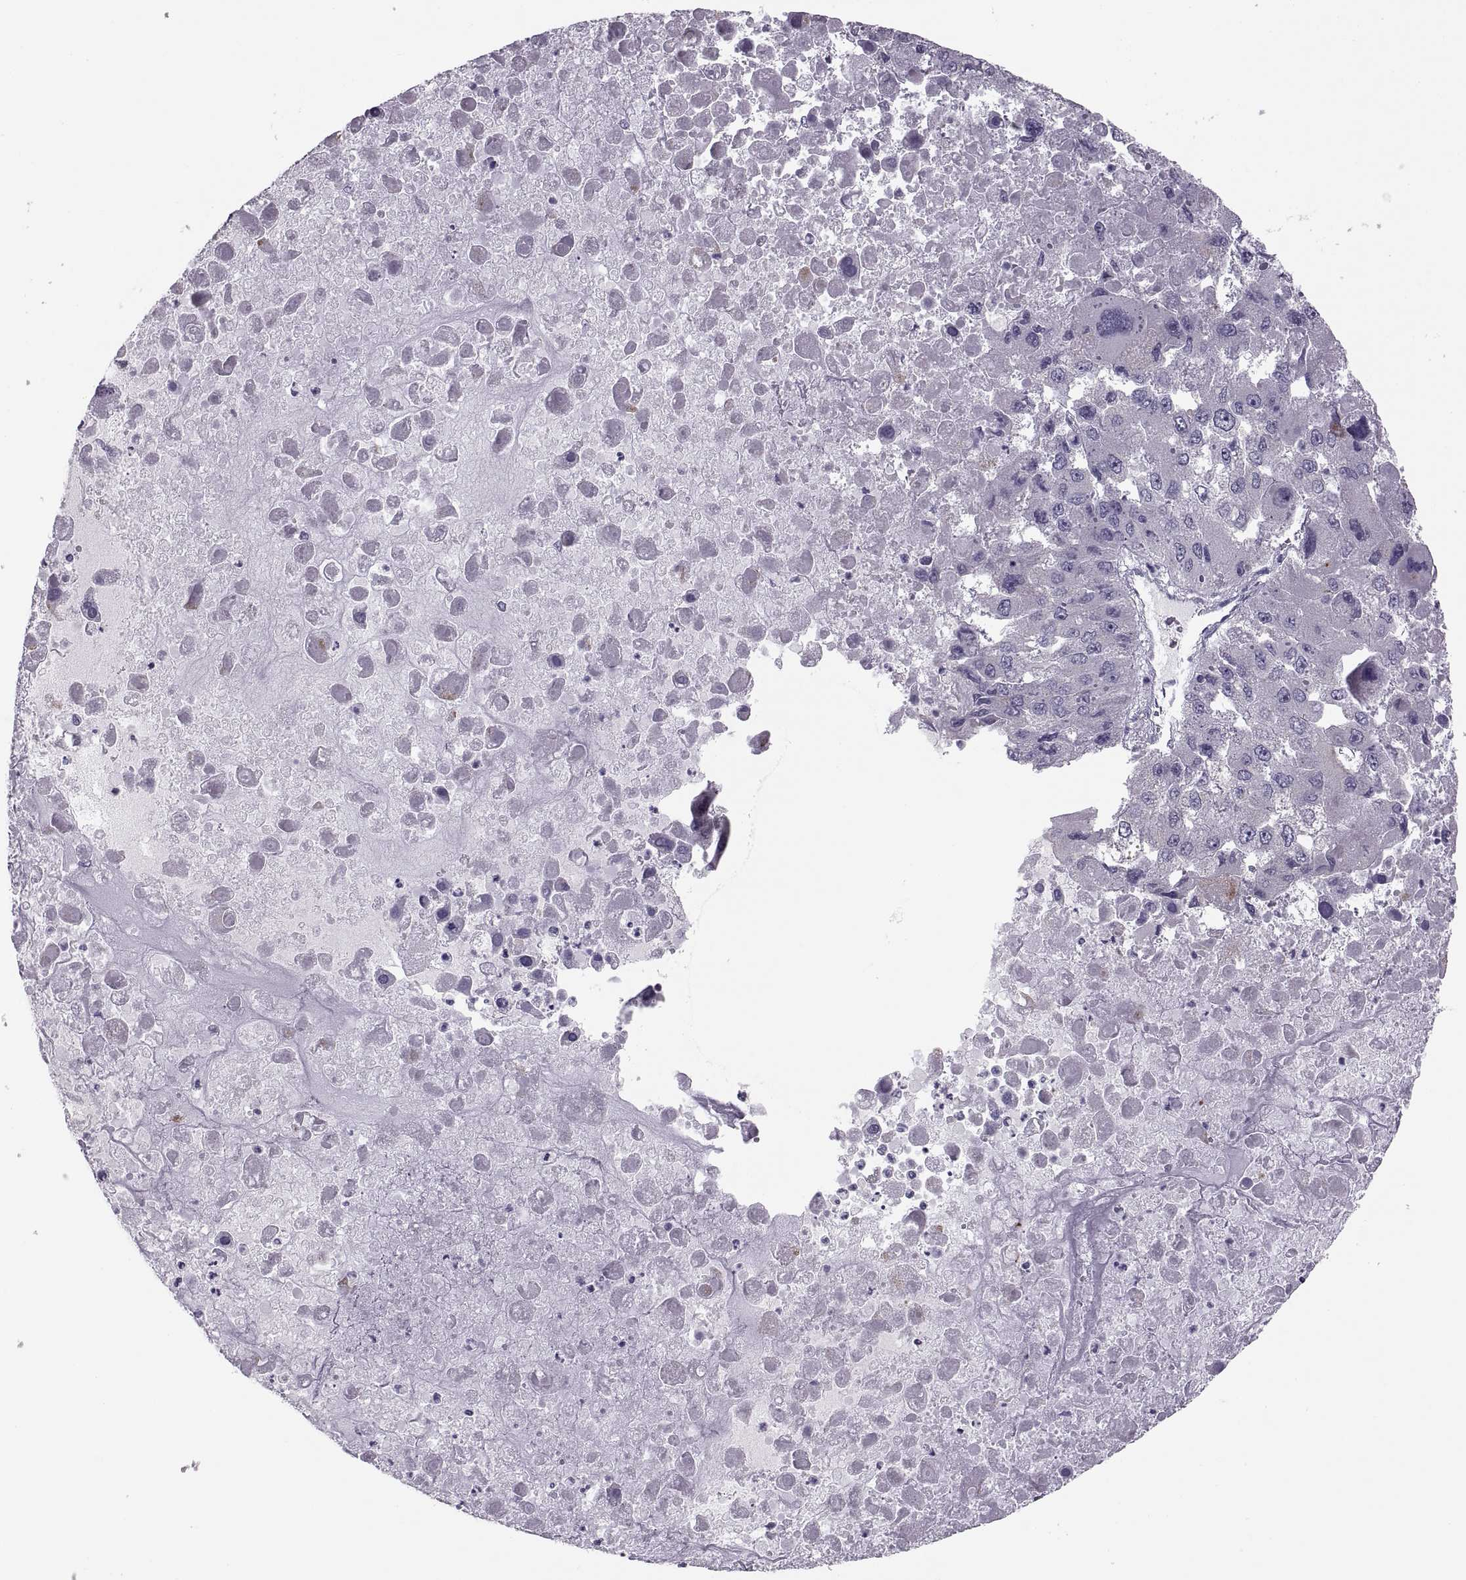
{"staining": {"intensity": "negative", "quantity": "none", "location": "none"}, "tissue": "liver cancer", "cell_type": "Tumor cells", "image_type": "cancer", "snomed": [{"axis": "morphology", "description": "Carcinoma, Hepatocellular, NOS"}, {"axis": "topography", "description": "Liver"}], "caption": "Human liver hepatocellular carcinoma stained for a protein using IHC demonstrates no expression in tumor cells.", "gene": "PRSS54", "patient": {"sex": "female", "age": 41}}